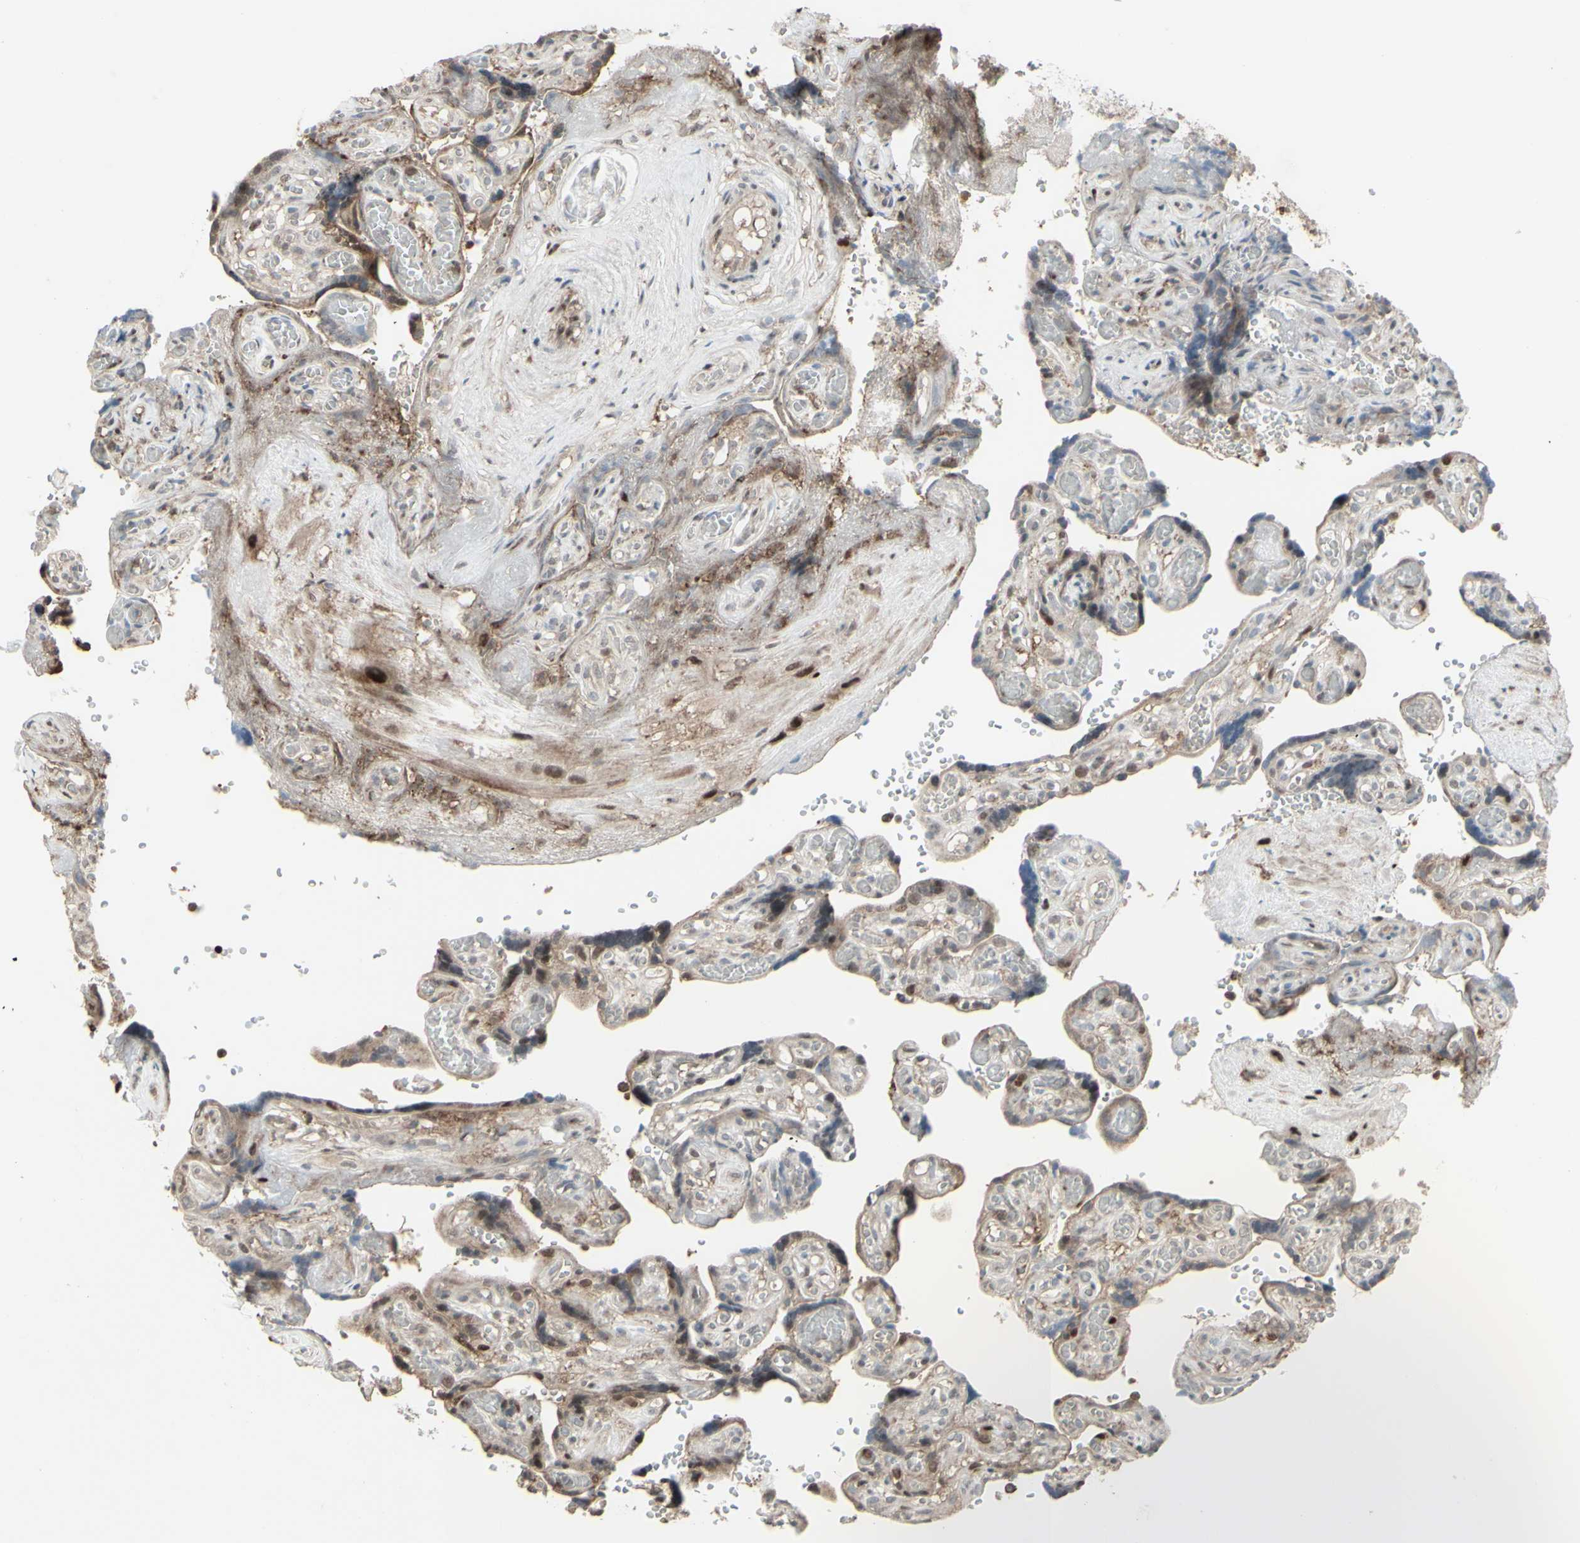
{"staining": {"intensity": "weak", "quantity": "25%-75%", "location": "cytoplasmic/membranous"}, "tissue": "placenta", "cell_type": "Decidual cells", "image_type": "normal", "snomed": [{"axis": "morphology", "description": "Normal tissue, NOS"}, {"axis": "topography", "description": "Placenta"}], "caption": "An immunohistochemistry (IHC) histopathology image of unremarkable tissue is shown. Protein staining in brown highlights weak cytoplasmic/membranous positivity in placenta within decidual cells. (DAB IHC, brown staining for protein, blue staining for nuclei).", "gene": "CD33", "patient": {"sex": "female", "age": 30}}